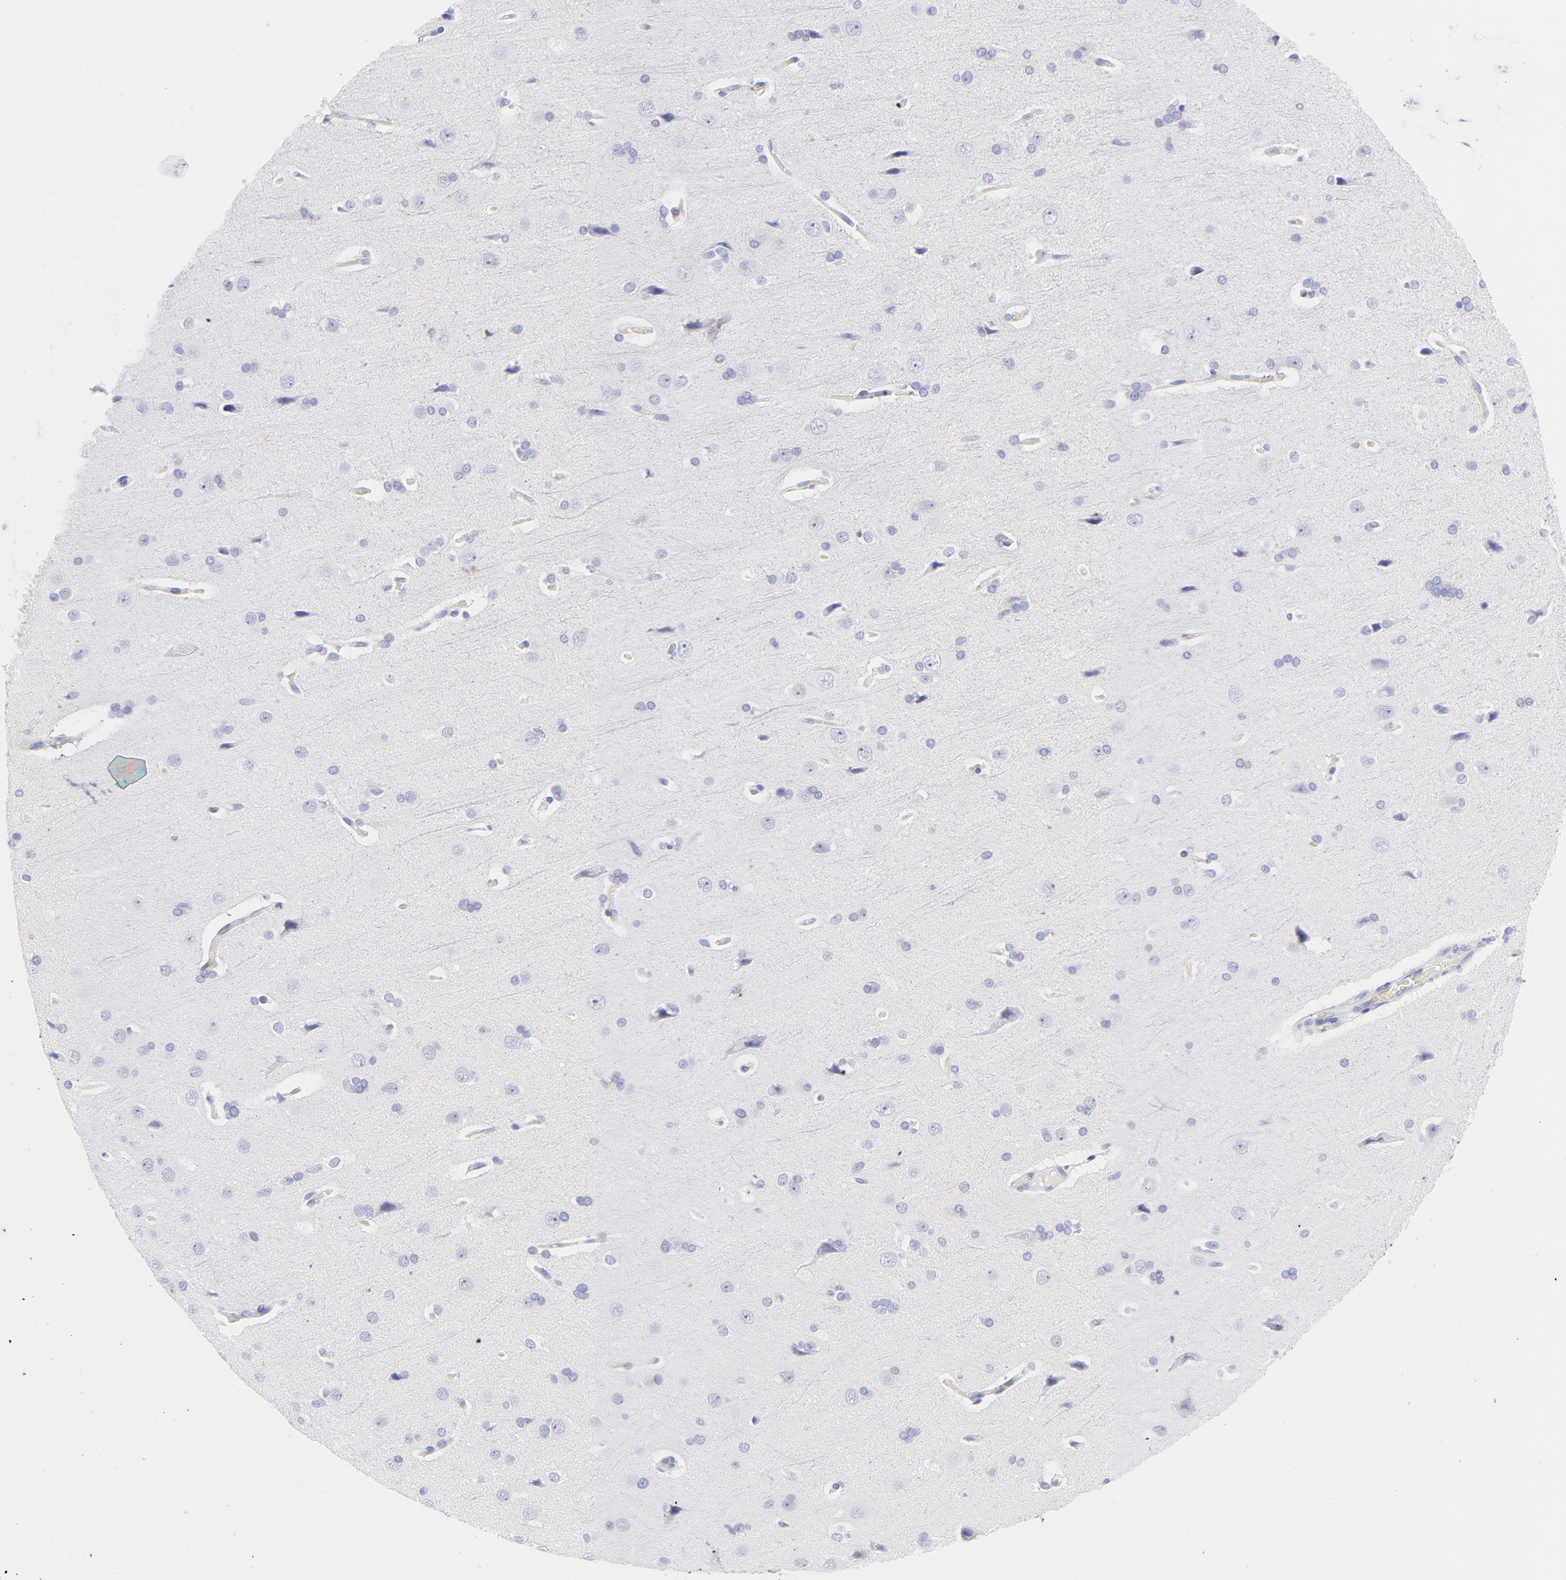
{"staining": {"intensity": "negative", "quantity": "none", "location": "none"}, "tissue": "cerebral cortex", "cell_type": "Endothelial cells", "image_type": "normal", "snomed": [{"axis": "morphology", "description": "Normal tissue, NOS"}, {"axis": "topography", "description": "Cerebral cortex"}], "caption": "Immunohistochemical staining of normal cerebral cortex reveals no significant positivity in endothelial cells.", "gene": "FRMPD3", "patient": {"sex": "male", "age": 62}}